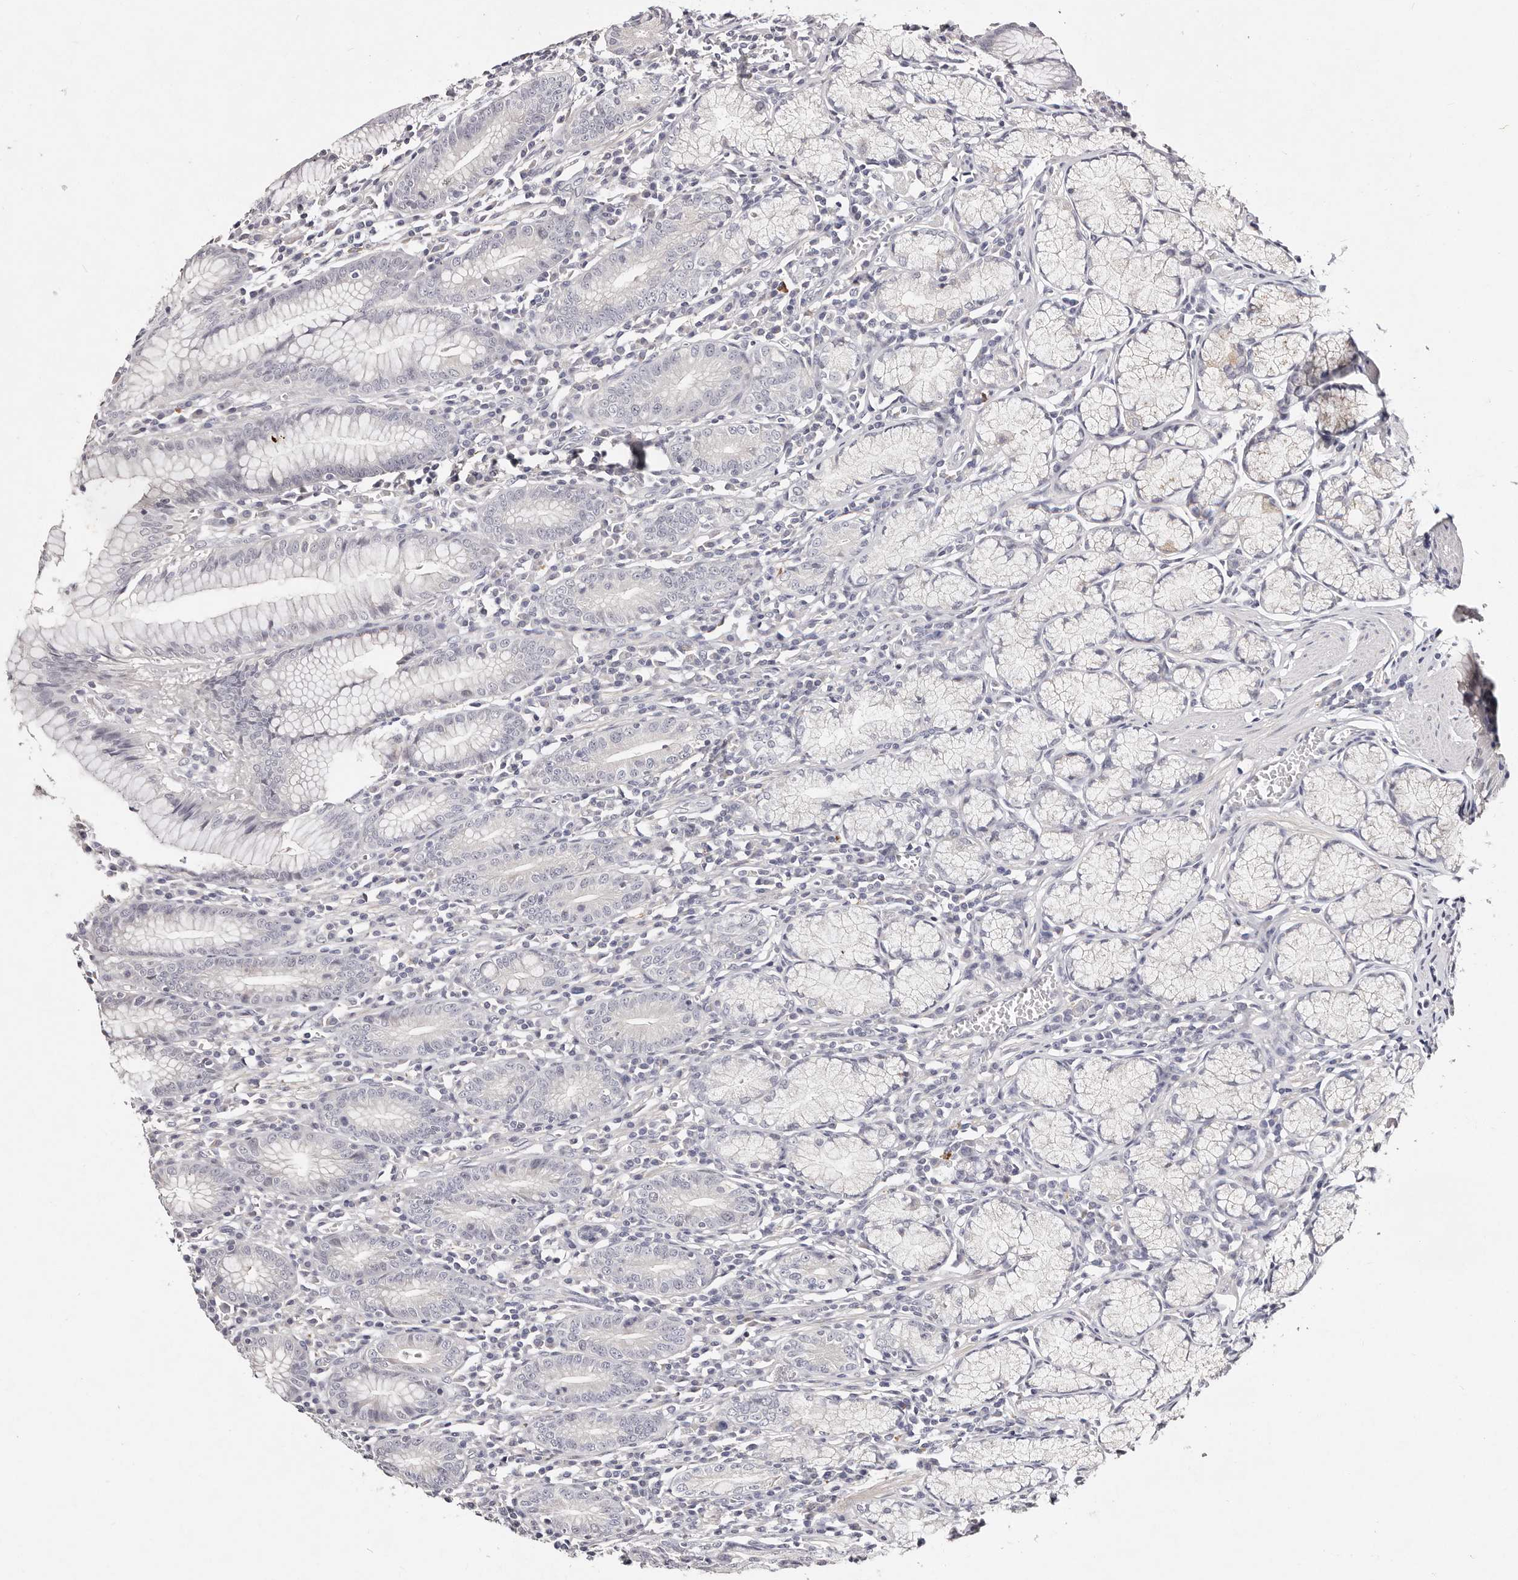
{"staining": {"intensity": "negative", "quantity": "none", "location": "none"}, "tissue": "stomach", "cell_type": "Glandular cells", "image_type": "normal", "snomed": [{"axis": "morphology", "description": "Normal tissue, NOS"}, {"axis": "topography", "description": "Stomach"}], "caption": "IHC of benign human stomach exhibits no staining in glandular cells.", "gene": "MRPS33", "patient": {"sex": "male", "age": 55}}